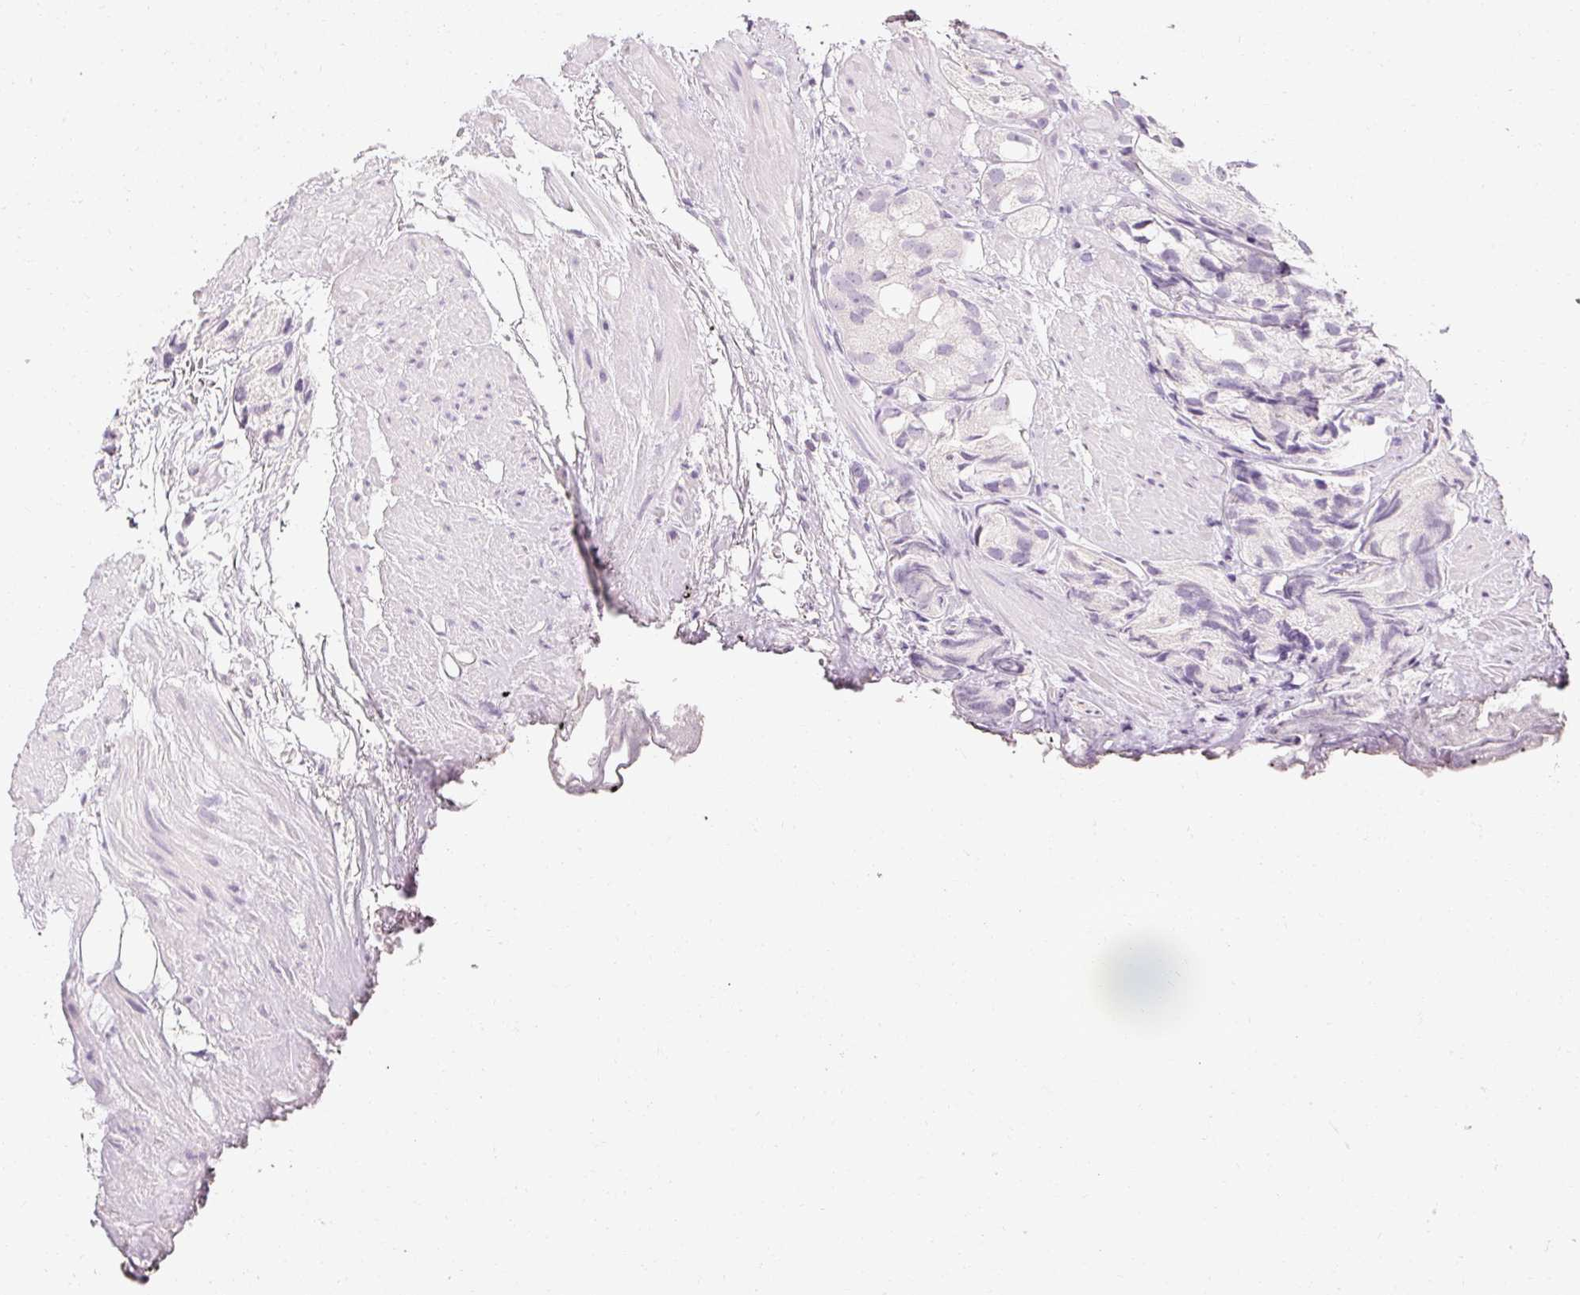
{"staining": {"intensity": "negative", "quantity": "none", "location": "none"}, "tissue": "prostate cancer", "cell_type": "Tumor cells", "image_type": "cancer", "snomed": [{"axis": "morphology", "description": "Adenocarcinoma, High grade"}, {"axis": "topography", "description": "Prostate"}], "caption": "Tumor cells are negative for protein expression in human high-grade adenocarcinoma (prostate). (Brightfield microscopy of DAB IHC at high magnification).", "gene": "ELAVL3", "patient": {"sex": "male", "age": 82}}